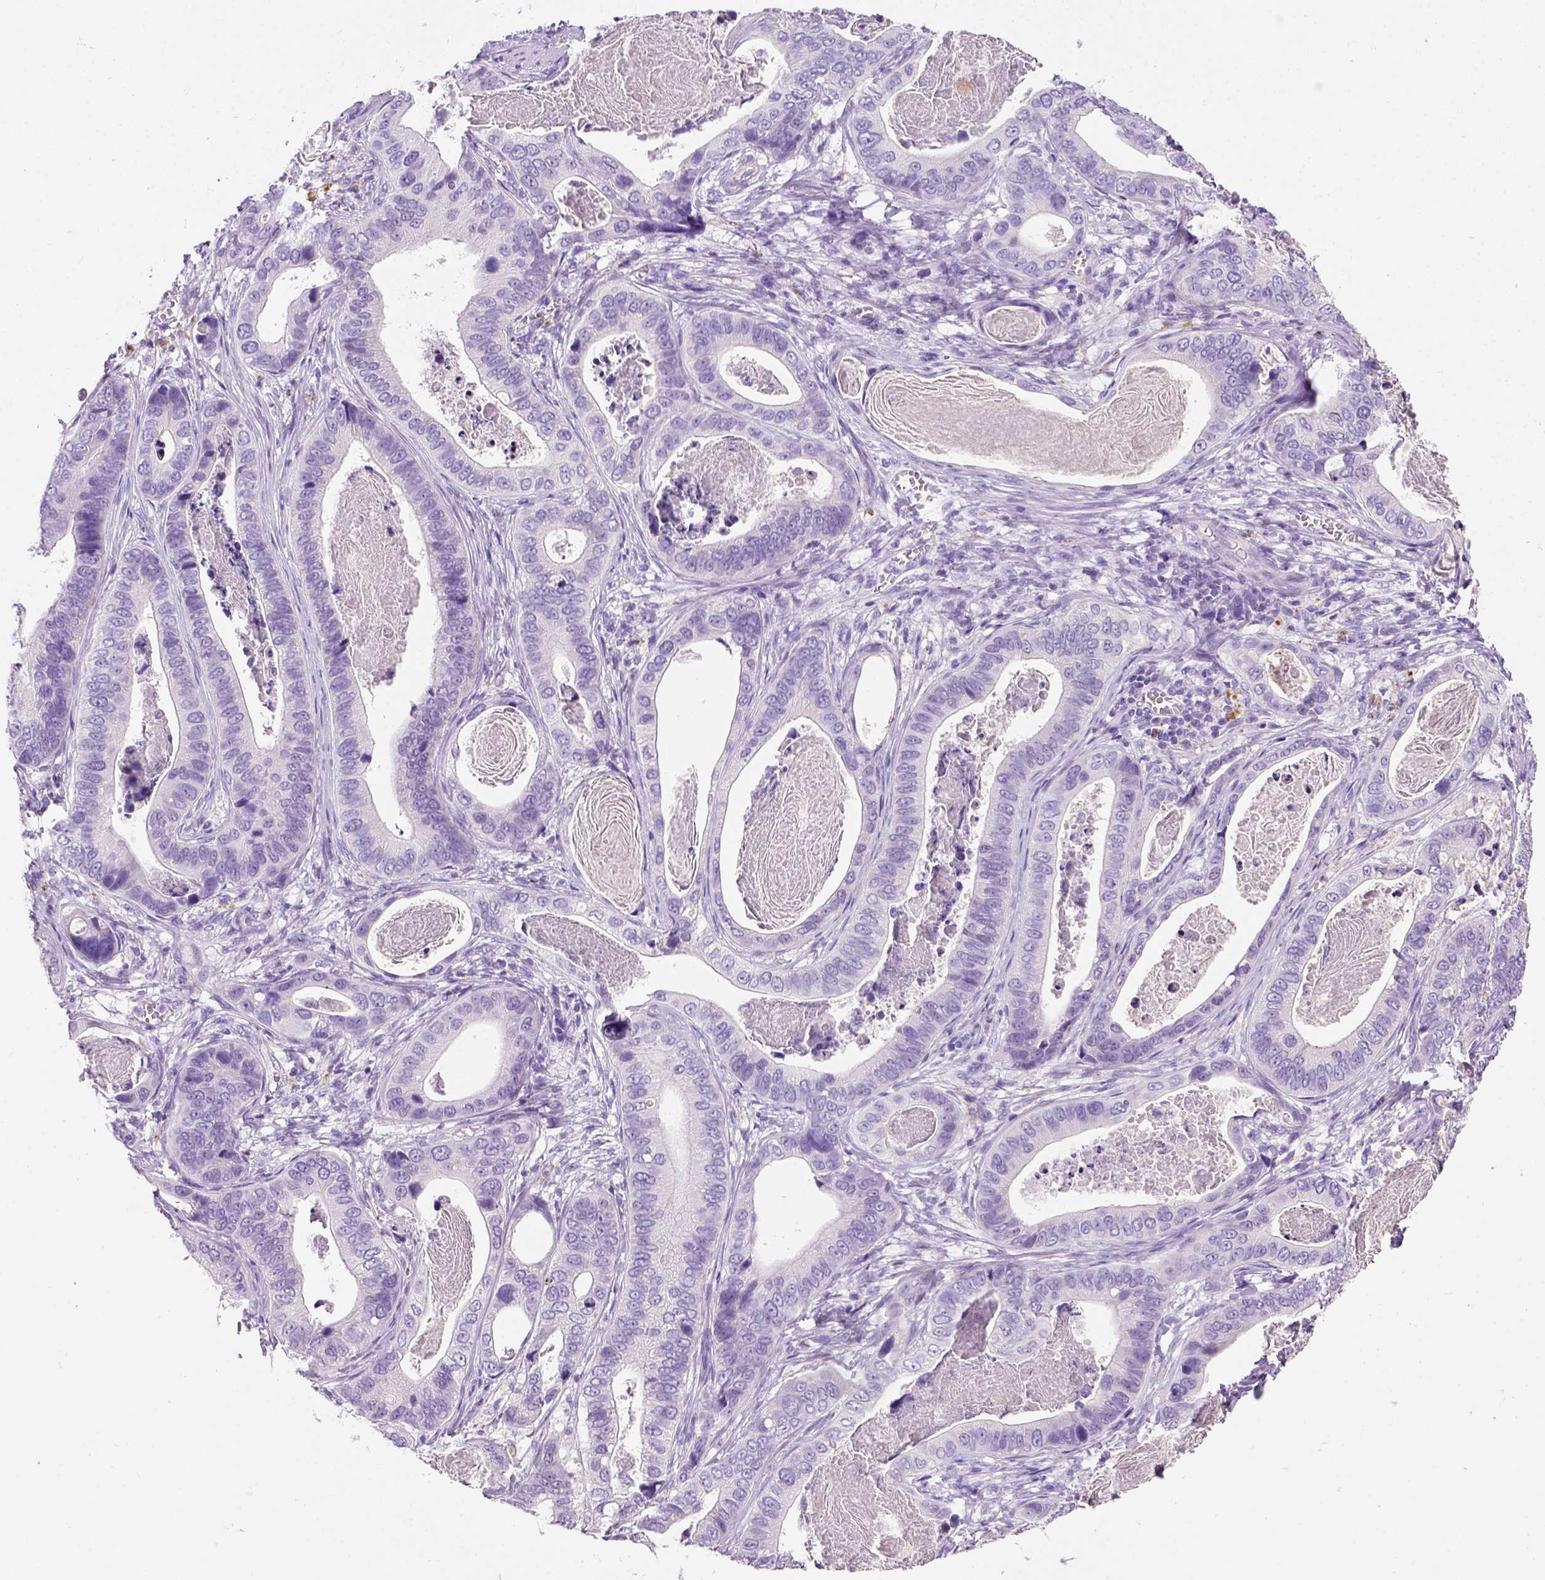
{"staining": {"intensity": "negative", "quantity": "none", "location": "none"}, "tissue": "stomach cancer", "cell_type": "Tumor cells", "image_type": "cancer", "snomed": [{"axis": "morphology", "description": "Adenocarcinoma, NOS"}, {"axis": "topography", "description": "Stomach"}], "caption": "There is no significant expression in tumor cells of stomach cancer.", "gene": "KRT71", "patient": {"sex": "male", "age": 84}}